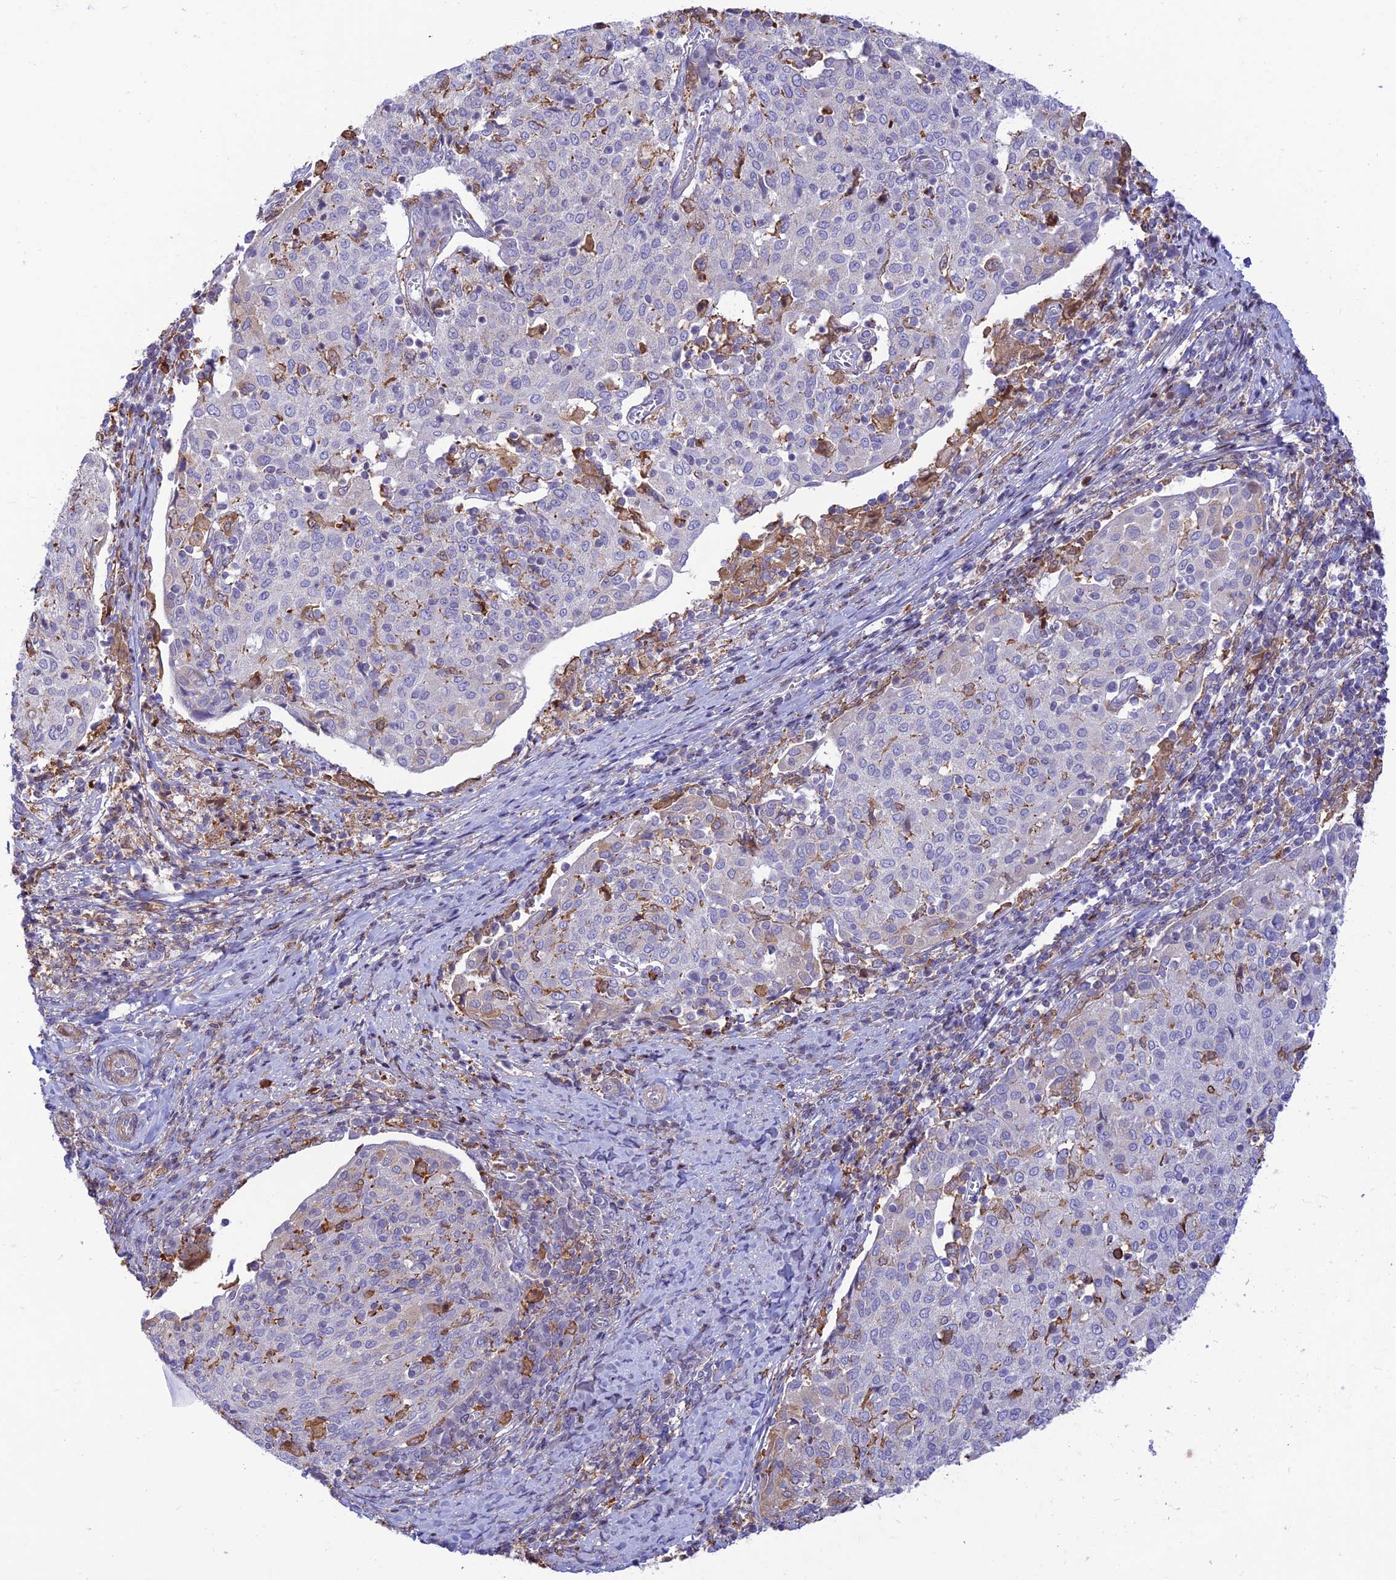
{"staining": {"intensity": "negative", "quantity": "none", "location": "none"}, "tissue": "cervical cancer", "cell_type": "Tumor cells", "image_type": "cancer", "snomed": [{"axis": "morphology", "description": "Squamous cell carcinoma, NOS"}, {"axis": "topography", "description": "Cervix"}], "caption": "A histopathology image of human cervical squamous cell carcinoma is negative for staining in tumor cells.", "gene": "FAM186B", "patient": {"sex": "female", "age": 52}}